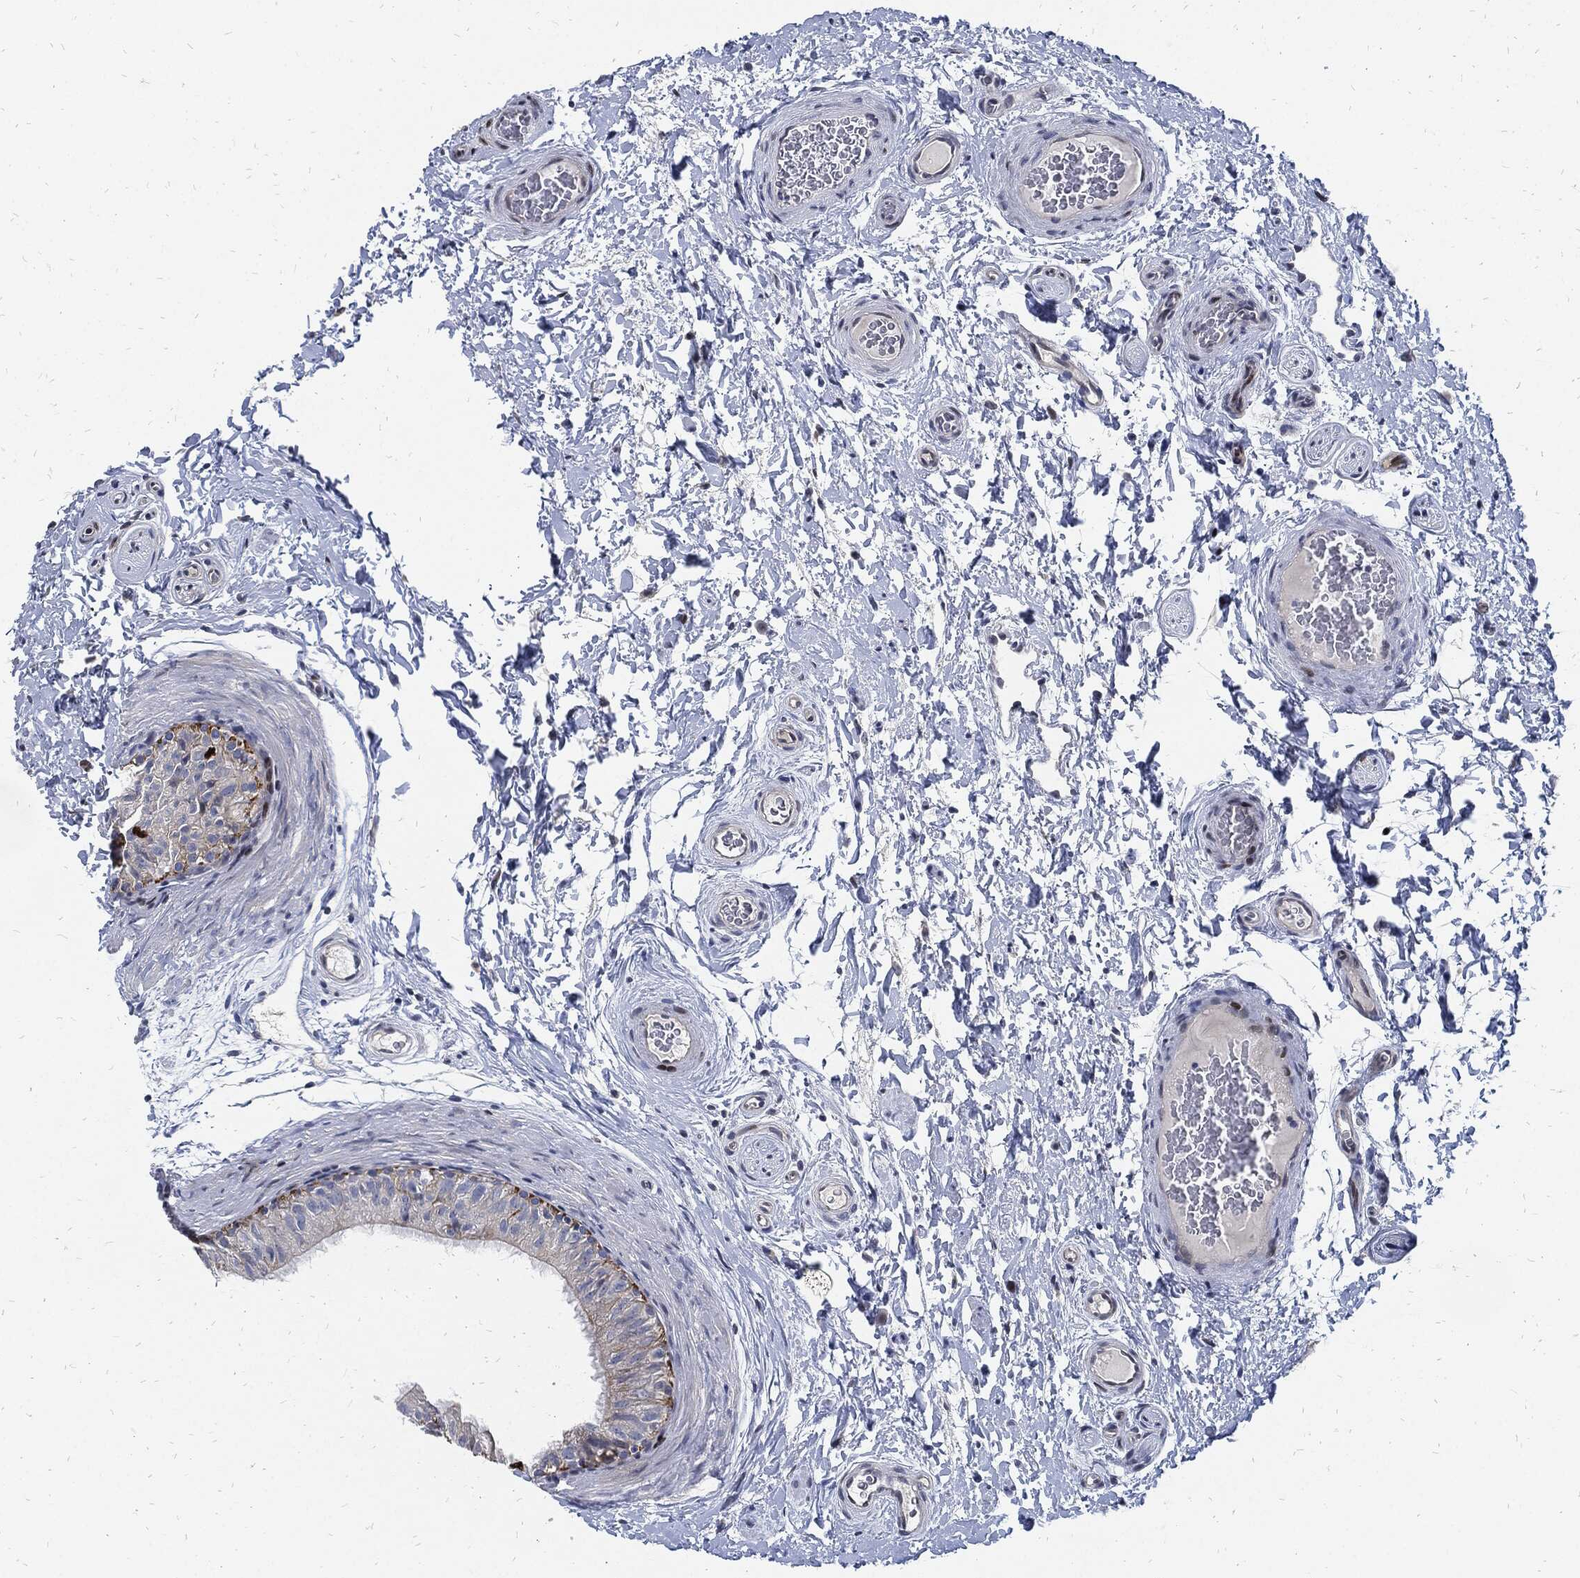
{"staining": {"intensity": "moderate", "quantity": "<25%", "location": "cytoplasmic/membranous"}, "tissue": "epididymis", "cell_type": "Glandular cells", "image_type": "normal", "snomed": [{"axis": "morphology", "description": "Normal tissue, NOS"}, {"axis": "topography", "description": "Epididymis"}], "caption": "IHC (DAB) staining of normal epididymis shows moderate cytoplasmic/membranous protein staining in about <25% of glandular cells. The protein is shown in brown color, while the nuclei are stained blue.", "gene": "MKI67", "patient": {"sex": "male", "age": 34}}